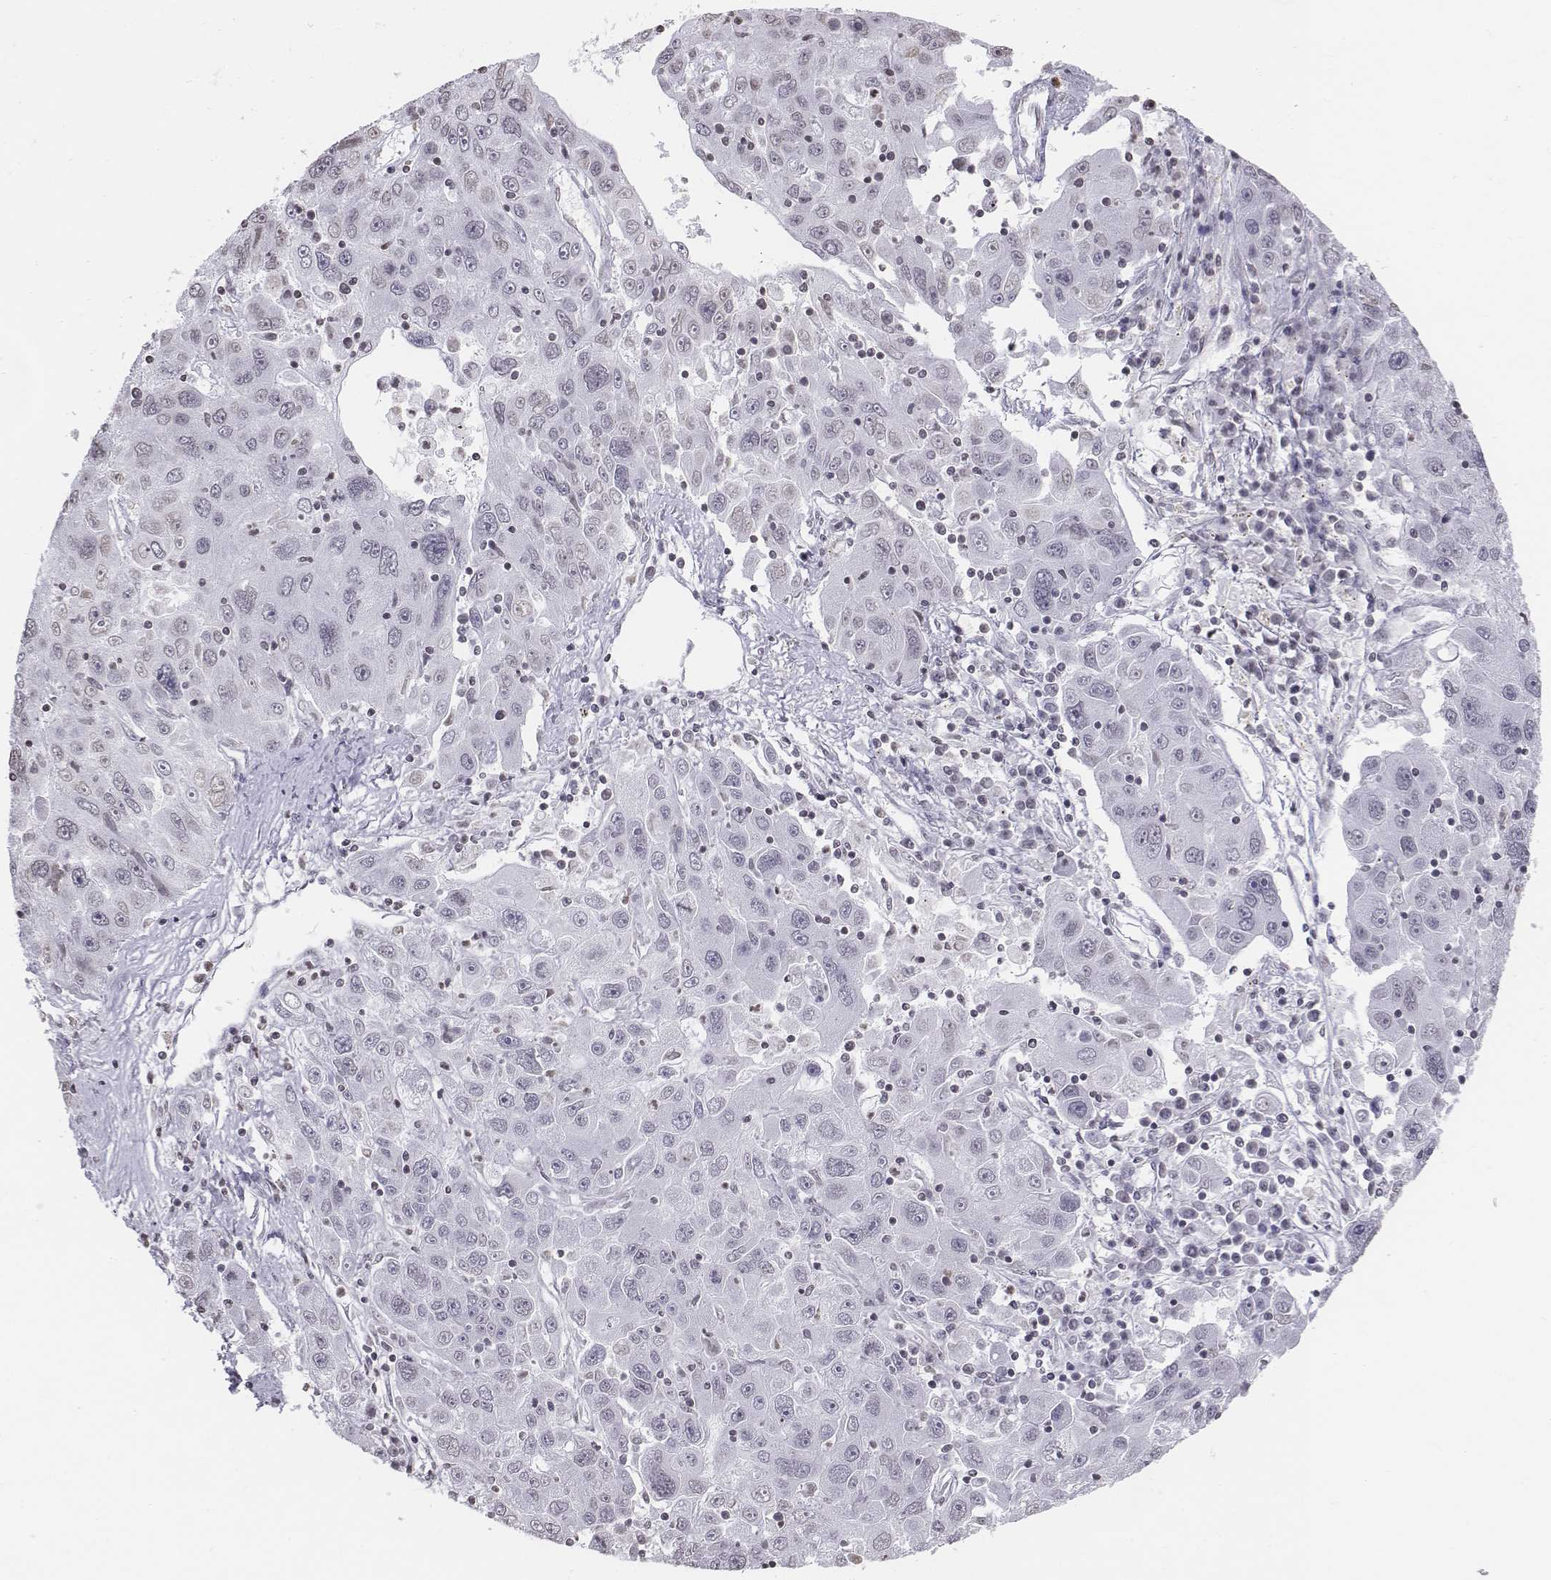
{"staining": {"intensity": "negative", "quantity": "none", "location": "none"}, "tissue": "stomach cancer", "cell_type": "Tumor cells", "image_type": "cancer", "snomed": [{"axis": "morphology", "description": "Adenocarcinoma, NOS"}, {"axis": "topography", "description": "Stomach"}], "caption": "IHC histopathology image of neoplastic tissue: human stomach adenocarcinoma stained with DAB exhibits no significant protein positivity in tumor cells.", "gene": "BARHL1", "patient": {"sex": "male", "age": 56}}